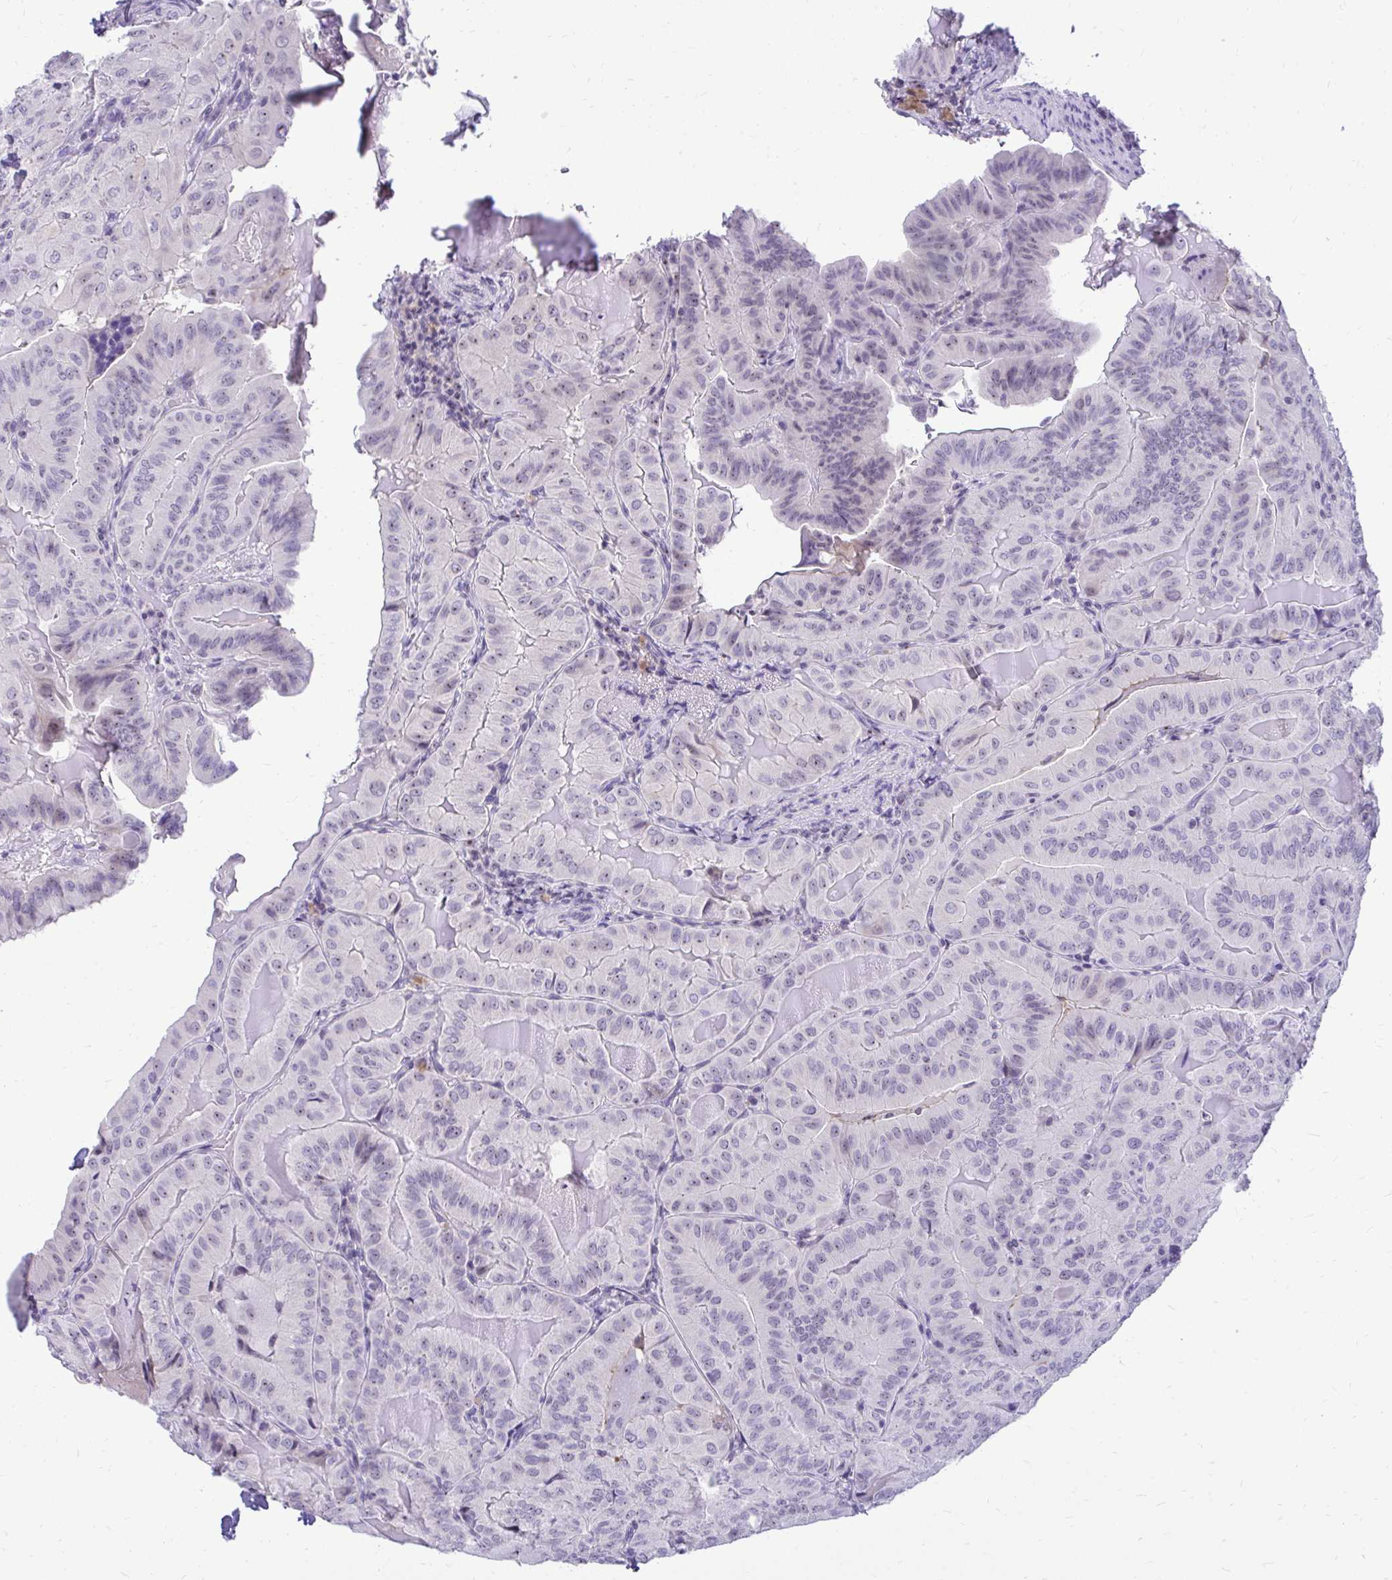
{"staining": {"intensity": "negative", "quantity": "none", "location": "none"}, "tissue": "thyroid cancer", "cell_type": "Tumor cells", "image_type": "cancer", "snomed": [{"axis": "morphology", "description": "Papillary adenocarcinoma, NOS"}, {"axis": "topography", "description": "Thyroid gland"}], "caption": "IHC of human thyroid cancer (papillary adenocarcinoma) shows no staining in tumor cells. (Stains: DAB (3,3'-diaminobenzidine) immunohistochemistry with hematoxylin counter stain, Microscopy: brightfield microscopy at high magnification).", "gene": "NIFK", "patient": {"sex": "female", "age": 68}}